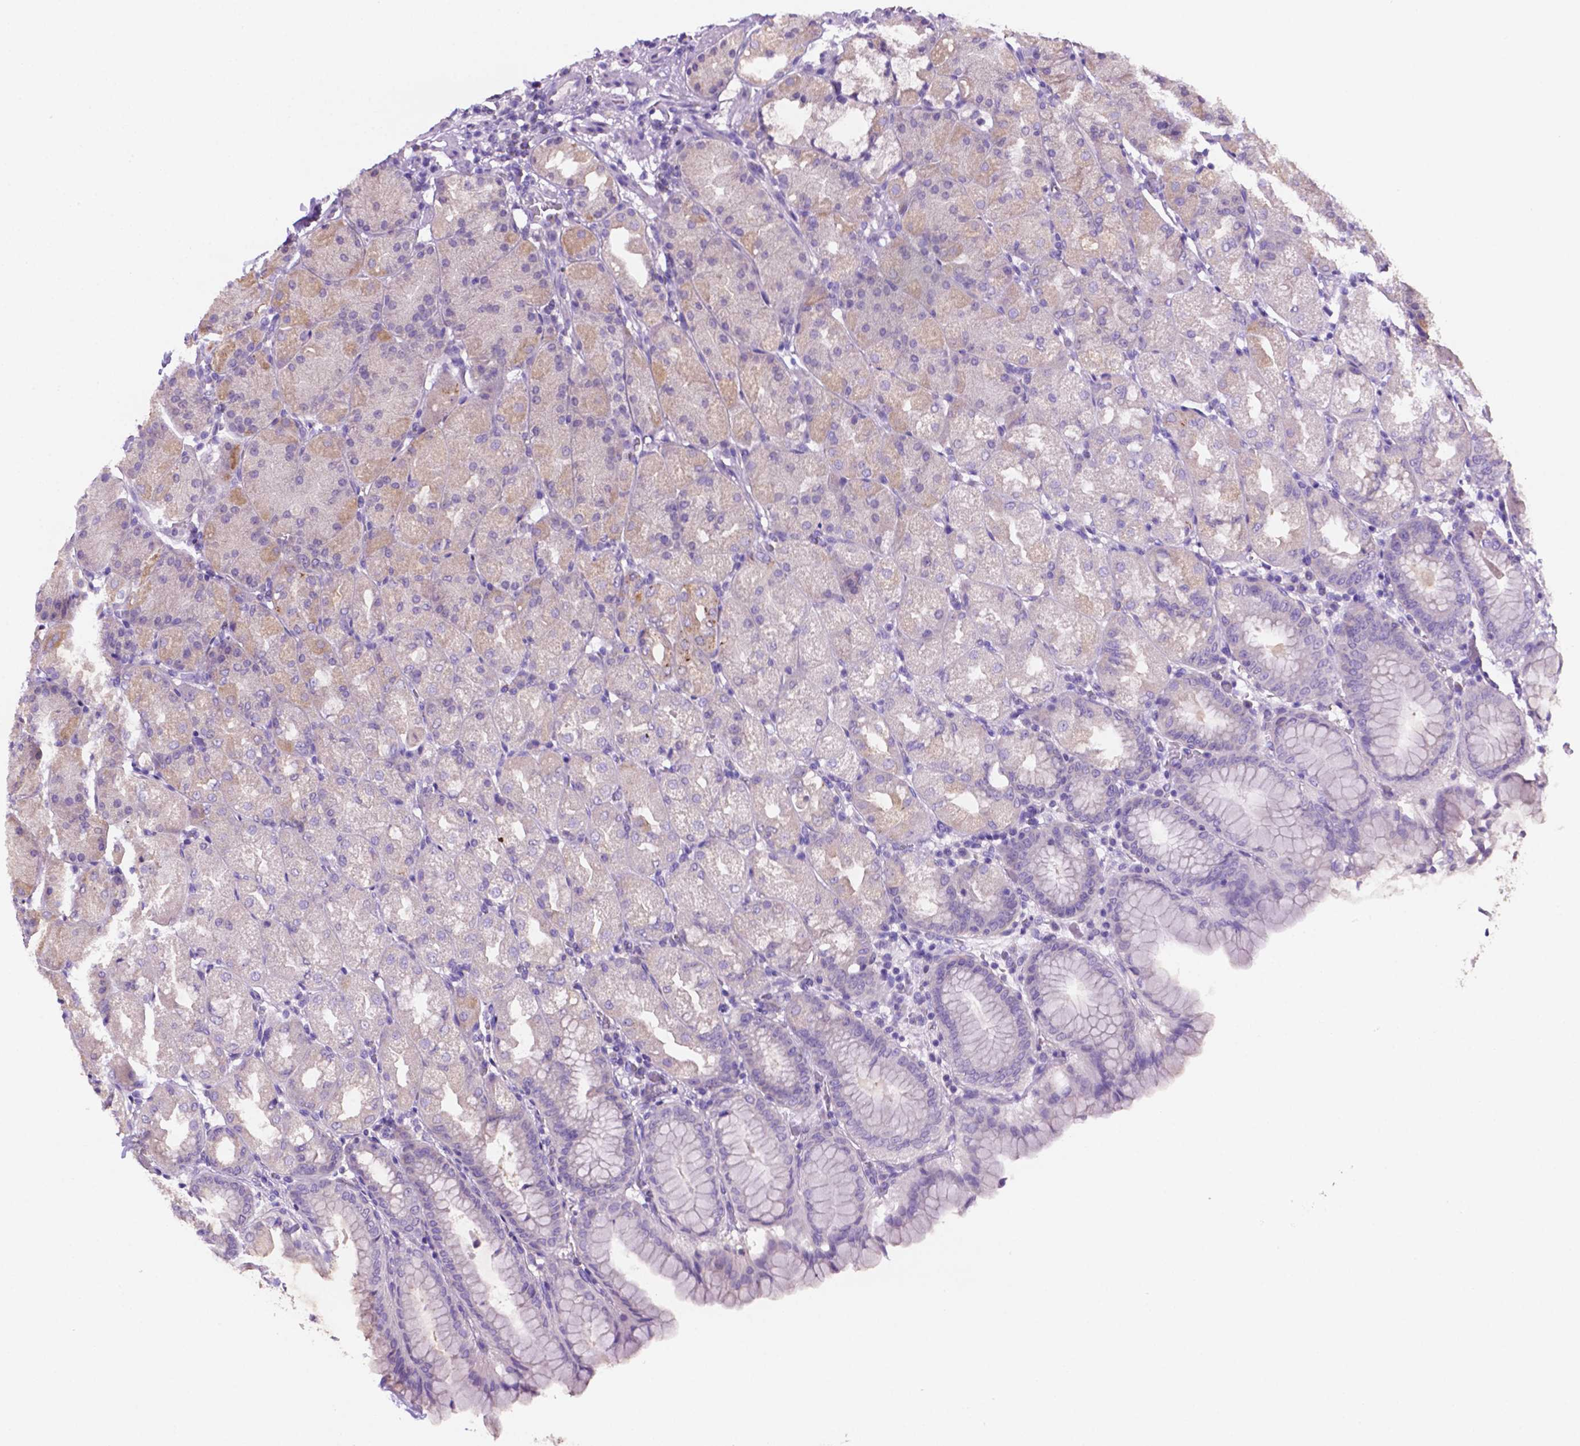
{"staining": {"intensity": "weak", "quantity": "<25%", "location": "cytoplasmic/membranous"}, "tissue": "stomach", "cell_type": "Glandular cells", "image_type": "normal", "snomed": [{"axis": "morphology", "description": "Normal tissue, NOS"}, {"axis": "topography", "description": "Stomach, upper"}, {"axis": "topography", "description": "Stomach"}, {"axis": "topography", "description": "Stomach, lower"}], "caption": "High power microscopy micrograph of an immunohistochemistry (IHC) photomicrograph of unremarkable stomach, revealing no significant expression in glandular cells.", "gene": "PRPS2", "patient": {"sex": "male", "age": 62}}